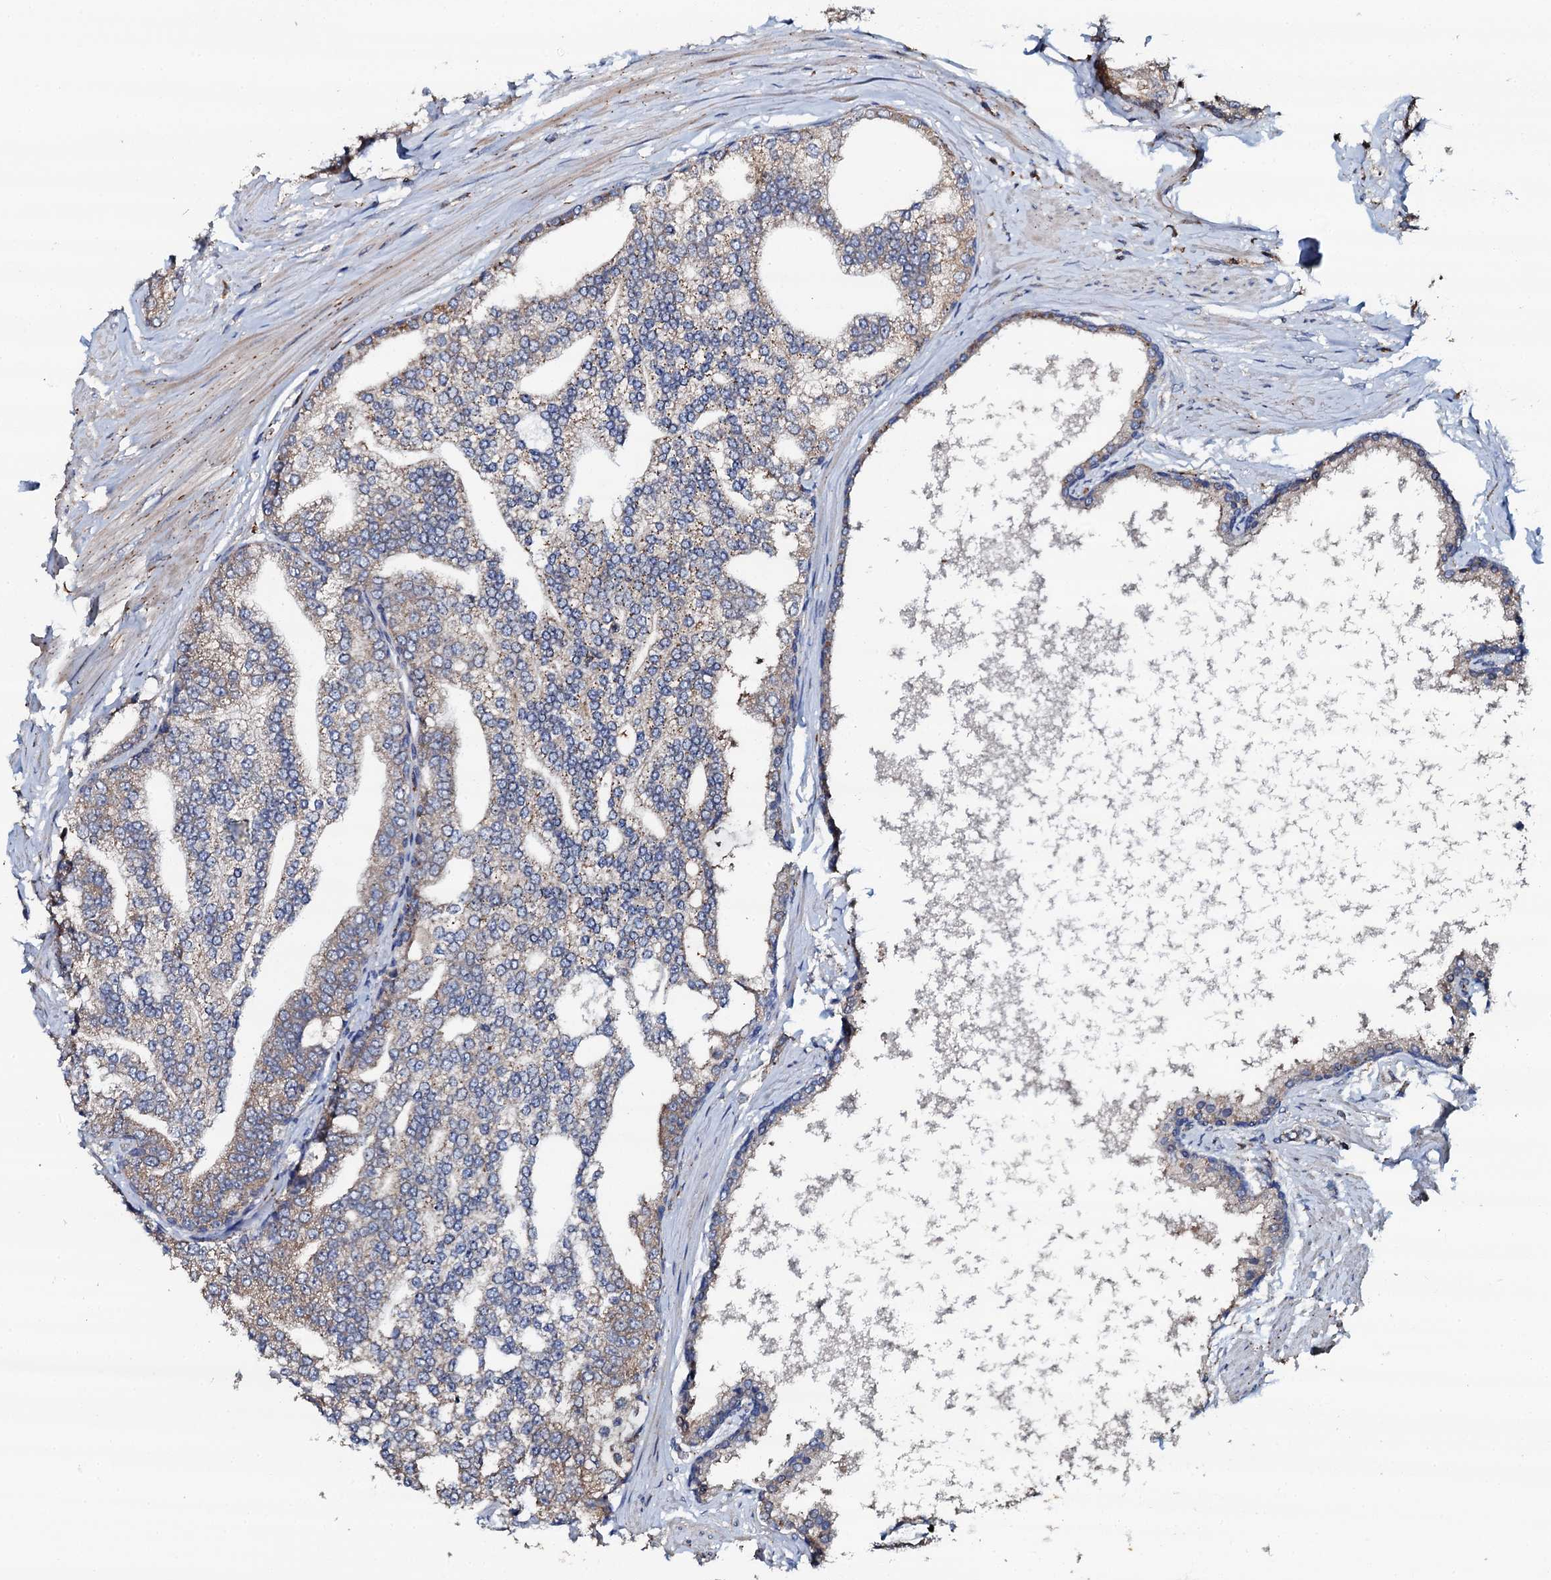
{"staining": {"intensity": "moderate", "quantity": "25%-75%", "location": "cytoplasmic/membranous"}, "tissue": "prostate cancer", "cell_type": "Tumor cells", "image_type": "cancer", "snomed": [{"axis": "morphology", "description": "Adenocarcinoma, High grade"}, {"axis": "topography", "description": "Prostate"}], "caption": "This photomicrograph demonstrates immunohistochemistry (IHC) staining of prostate cancer (adenocarcinoma (high-grade)), with medium moderate cytoplasmic/membranous expression in about 25%-75% of tumor cells.", "gene": "GRK2", "patient": {"sex": "male", "age": 64}}